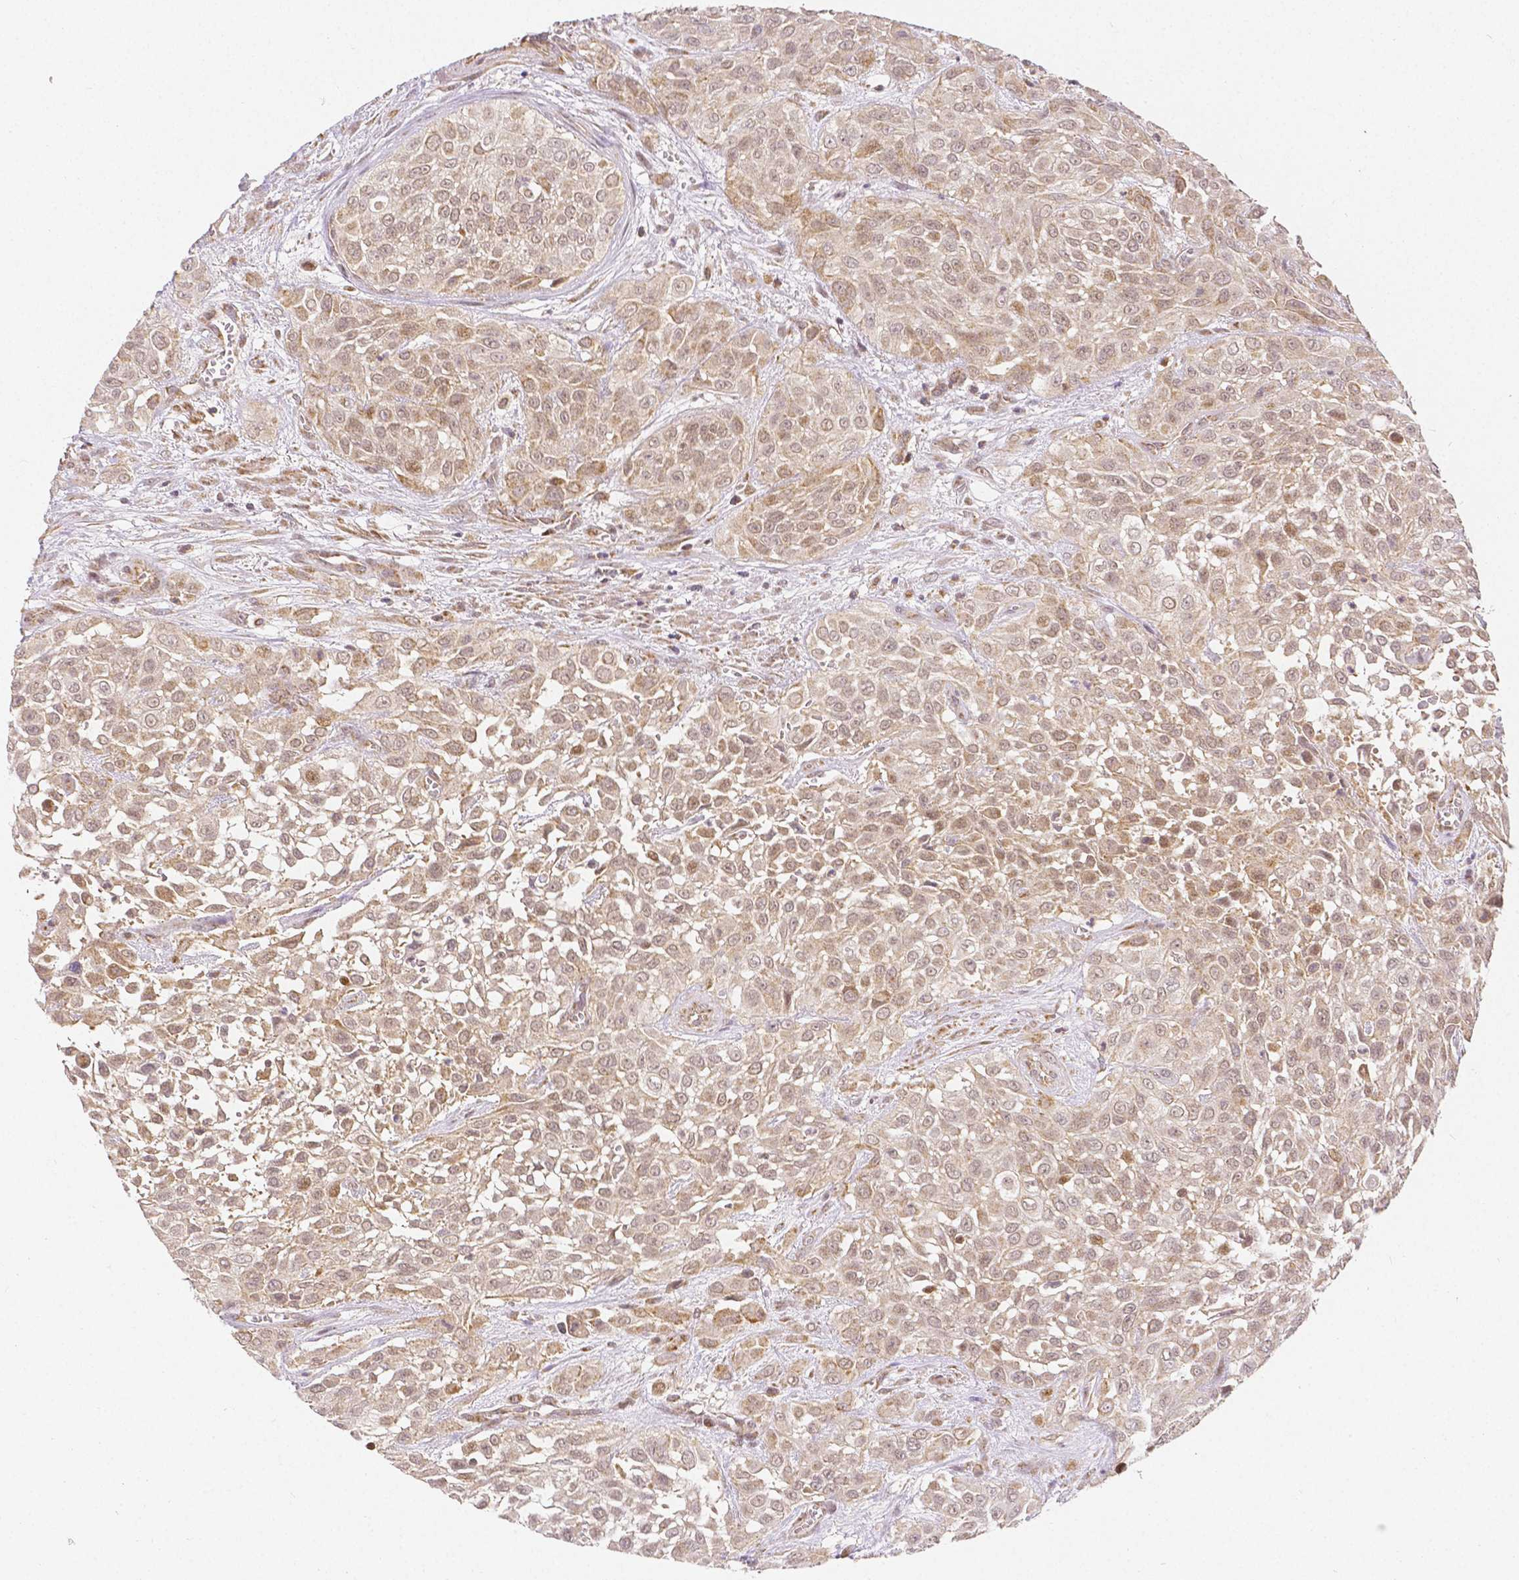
{"staining": {"intensity": "weak", "quantity": ">75%", "location": "cytoplasmic/membranous,nuclear"}, "tissue": "urothelial cancer", "cell_type": "Tumor cells", "image_type": "cancer", "snomed": [{"axis": "morphology", "description": "Urothelial carcinoma, High grade"}, {"axis": "topography", "description": "Urinary bladder"}], "caption": "Weak cytoplasmic/membranous and nuclear staining is identified in about >75% of tumor cells in urothelial cancer. Nuclei are stained in blue.", "gene": "RHOT1", "patient": {"sex": "male", "age": 57}}